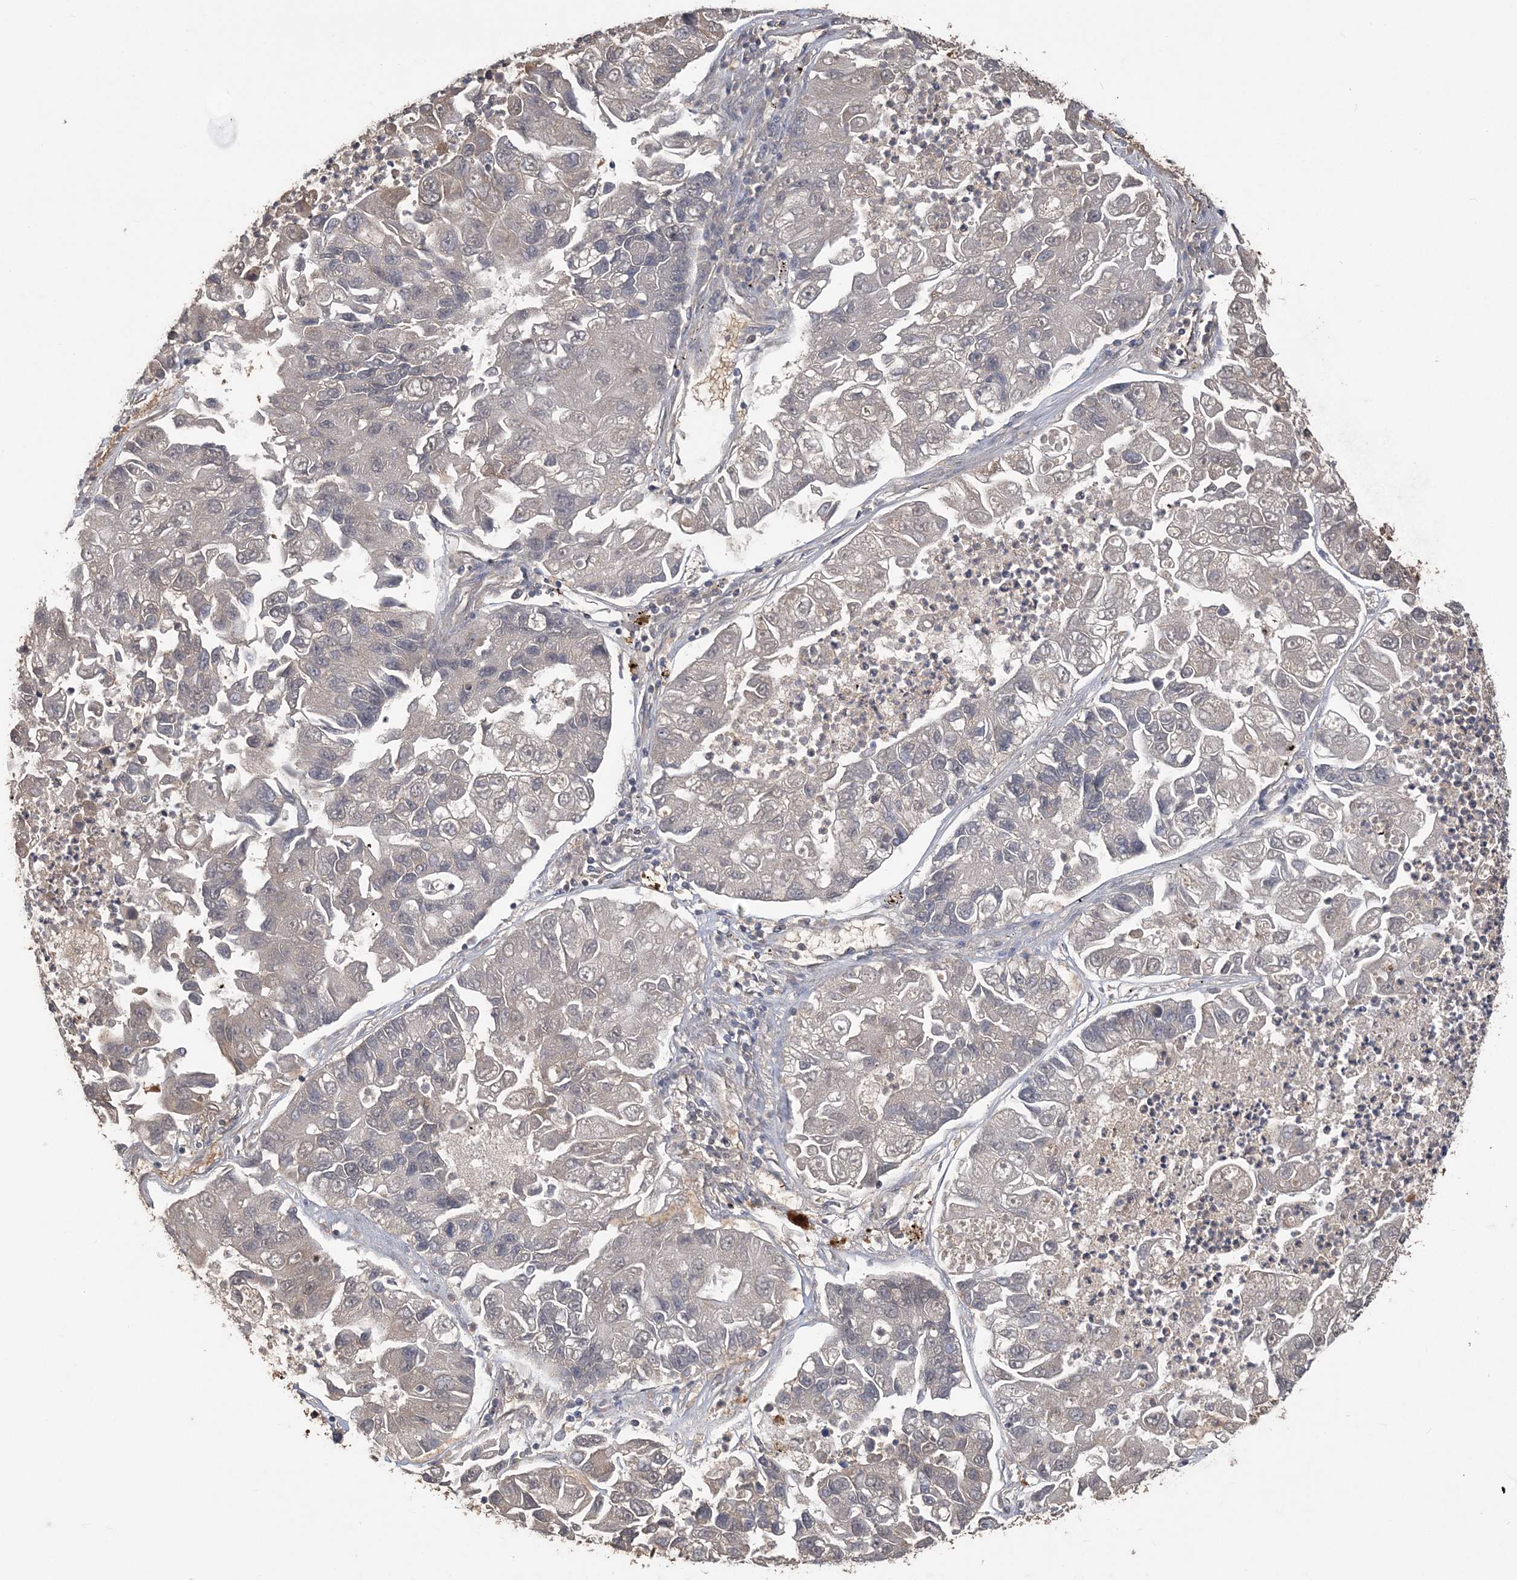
{"staining": {"intensity": "negative", "quantity": "none", "location": "none"}, "tissue": "lung cancer", "cell_type": "Tumor cells", "image_type": "cancer", "snomed": [{"axis": "morphology", "description": "Adenocarcinoma, NOS"}, {"axis": "topography", "description": "Lung"}], "caption": "Immunohistochemistry micrograph of lung cancer (adenocarcinoma) stained for a protein (brown), which exhibits no positivity in tumor cells.", "gene": "ZBTB7A", "patient": {"sex": "female", "age": 51}}